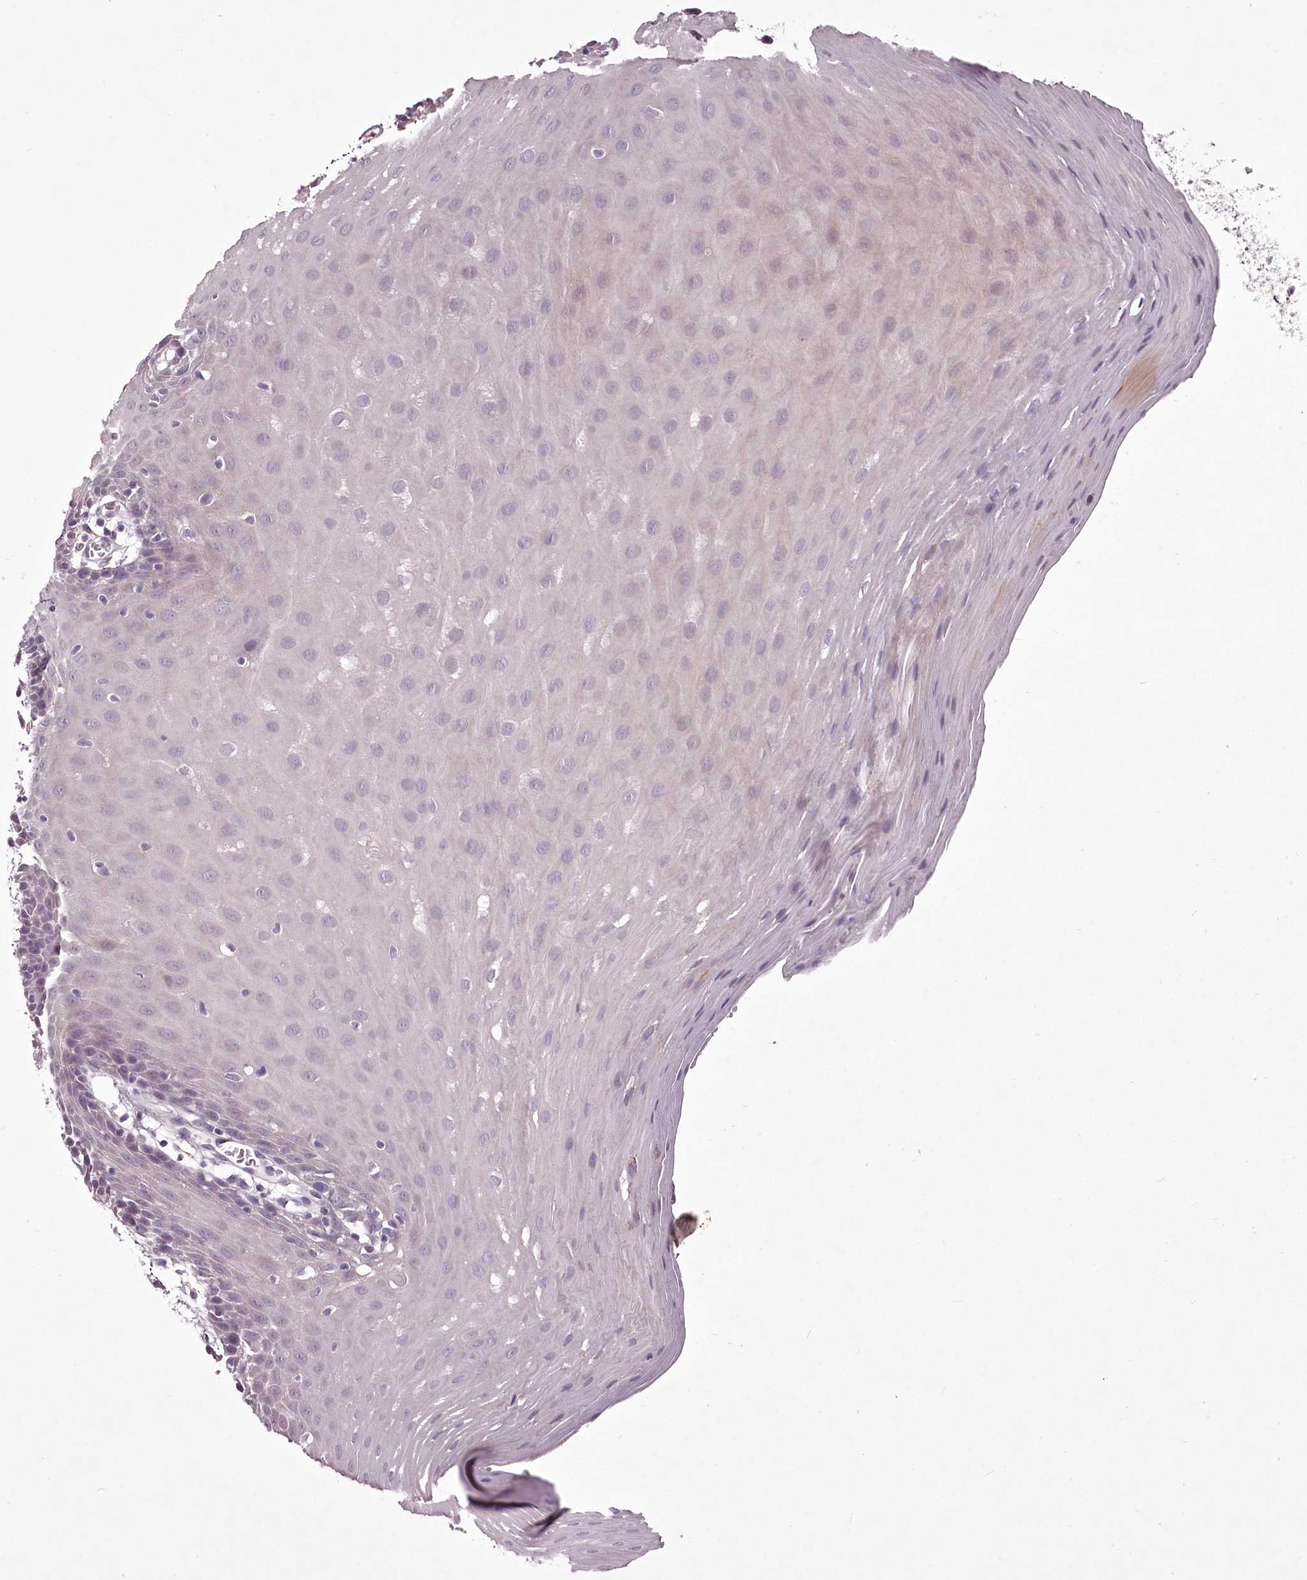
{"staining": {"intensity": "negative", "quantity": "none", "location": "none"}, "tissue": "oral mucosa", "cell_type": "Squamous epithelial cells", "image_type": "normal", "snomed": [{"axis": "morphology", "description": "Normal tissue, NOS"}, {"axis": "topography", "description": "Skeletal muscle"}, {"axis": "topography", "description": "Oral tissue"}, {"axis": "topography", "description": "Salivary gland"}, {"axis": "topography", "description": "Peripheral nerve tissue"}], "caption": "Immunohistochemical staining of benign human oral mucosa displays no significant staining in squamous epithelial cells. The staining is performed using DAB brown chromogen with nuclei counter-stained in using hematoxylin.", "gene": "C1orf56", "patient": {"sex": "male", "age": 54}}